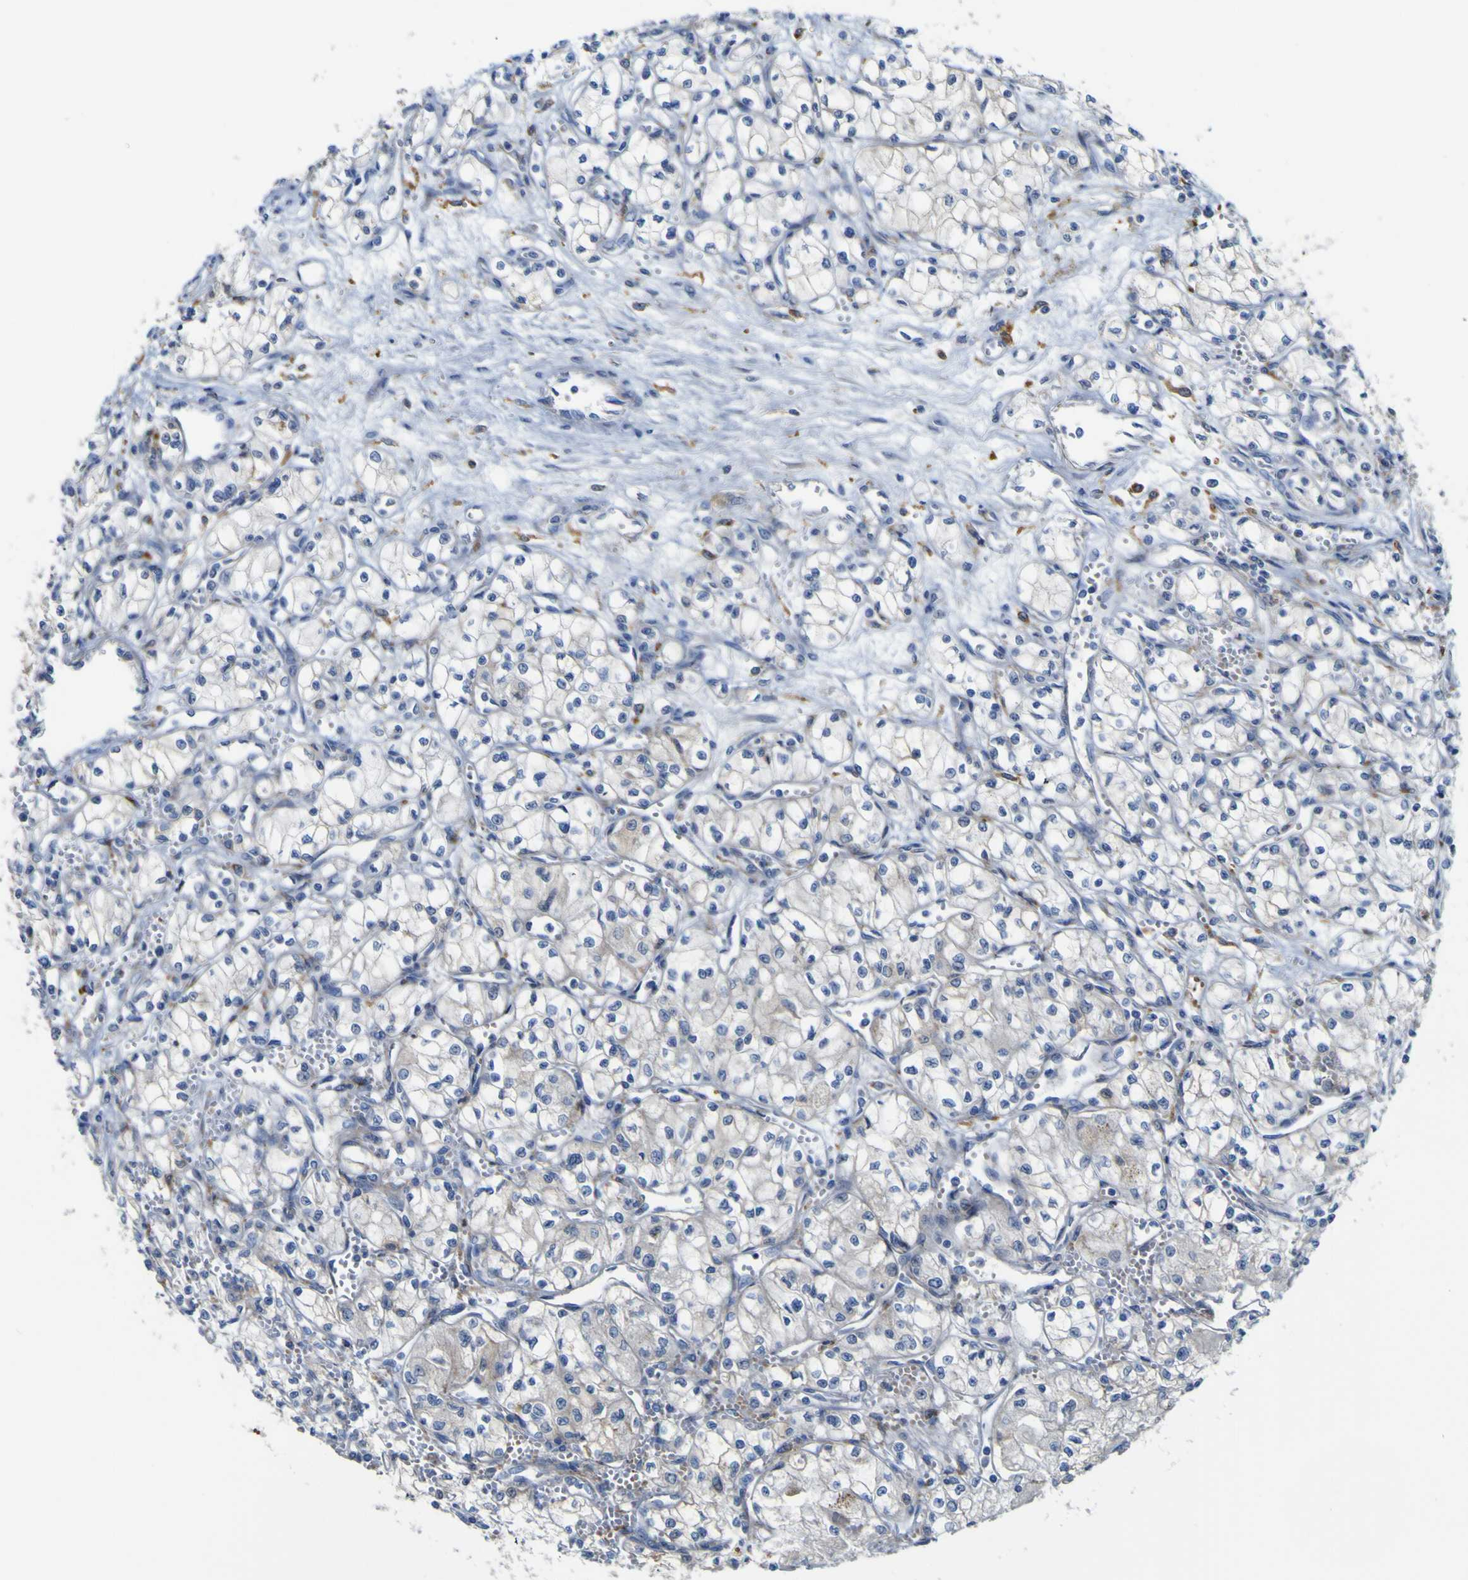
{"staining": {"intensity": "negative", "quantity": "none", "location": "none"}, "tissue": "renal cancer", "cell_type": "Tumor cells", "image_type": "cancer", "snomed": [{"axis": "morphology", "description": "Normal tissue, NOS"}, {"axis": "morphology", "description": "Adenocarcinoma, NOS"}, {"axis": "topography", "description": "Kidney"}], "caption": "Tumor cells show no significant expression in renal cancer. (IHC, brightfield microscopy, high magnification).", "gene": "PTPRF", "patient": {"sex": "male", "age": 59}}